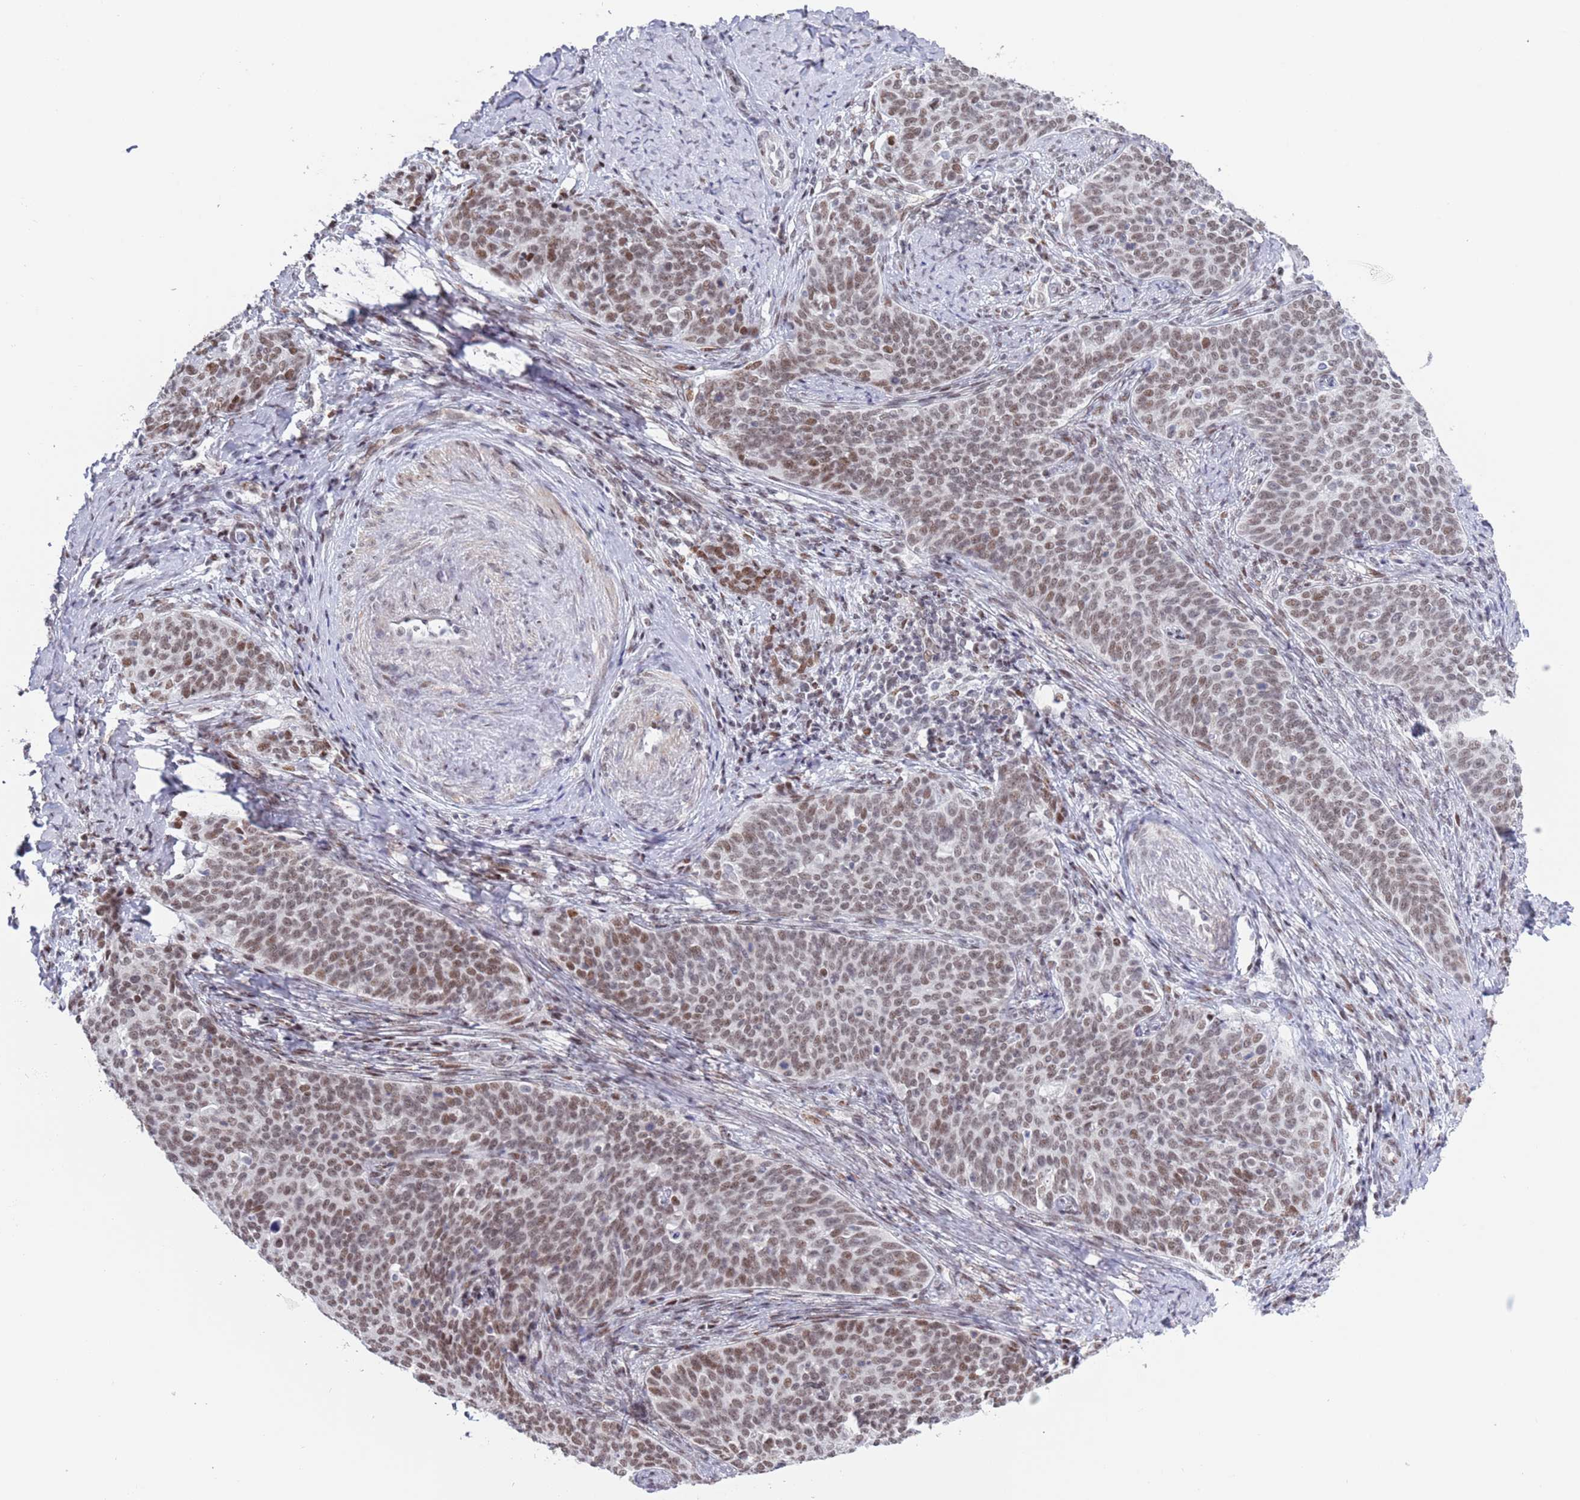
{"staining": {"intensity": "moderate", "quantity": ">75%", "location": "nuclear"}, "tissue": "cervical cancer", "cell_type": "Tumor cells", "image_type": "cancer", "snomed": [{"axis": "morphology", "description": "Squamous cell carcinoma, NOS"}, {"axis": "topography", "description": "Cervix"}], "caption": "A brown stain highlights moderate nuclear staining of a protein in cervical squamous cell carcinoma tumor cells.", "gene": "ZNF382", "patient": {"sex": "female", "age": 39}}